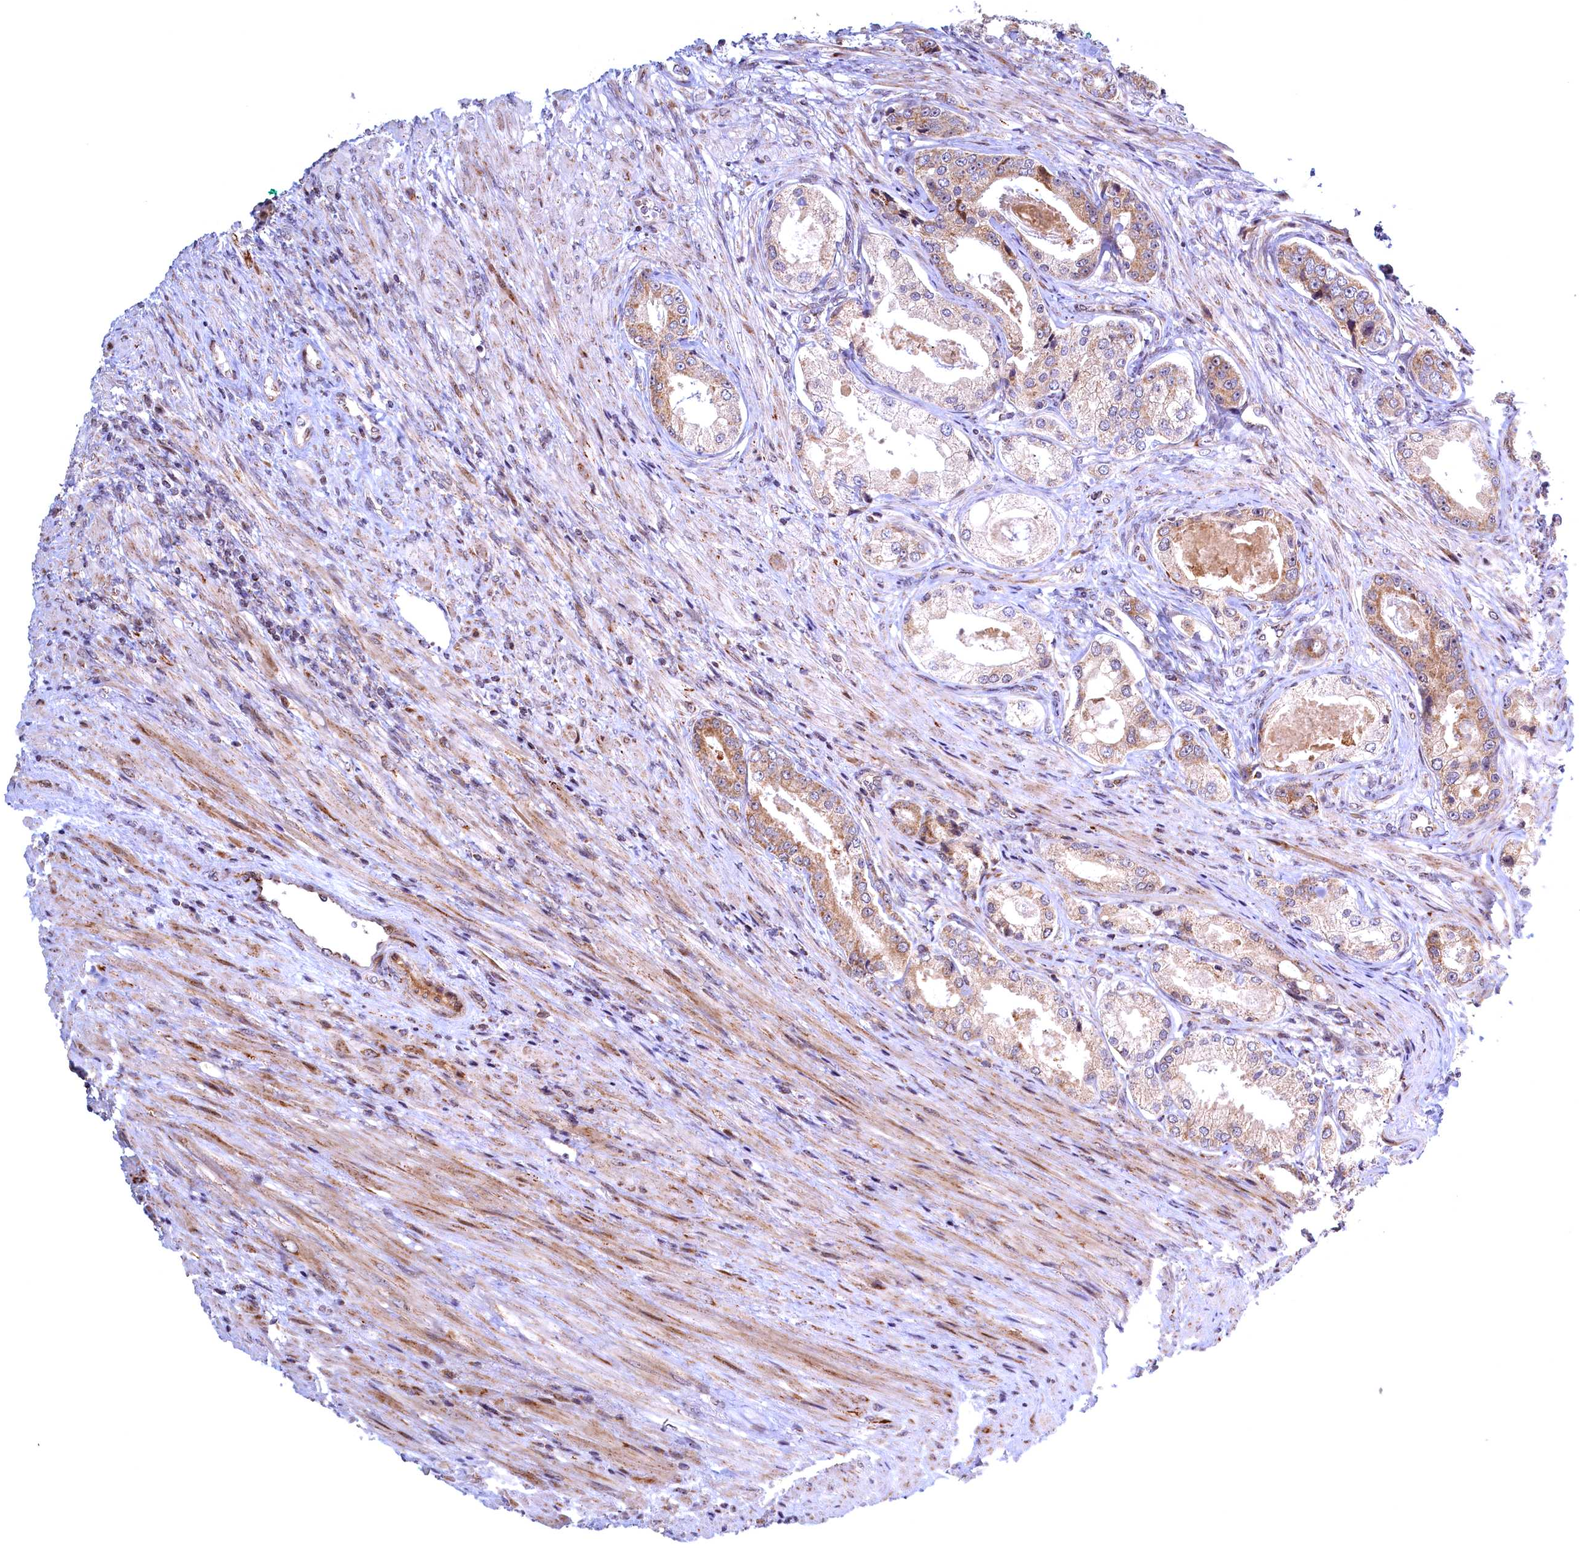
{"staining": {"intensity": "moderate", "quantity": "25%-75%", "location": "cytoplasmic/membranous"}, "tissue": "prostate cancer", "cell_type": "Tumor cells", "image_type": "cancer", "snomed": [{"axis": "morphology", "description": "Adenocarcinoma, Low grade"}, {"axis": "topography", "description": "Prostate"}], "caption": "Human adenocarcinoma (low-grade) (prostate) stained for a protein (brown) displays moderate cytoplasmic/membranous positive positivity in about 25%-75% of tumor cells.", "gene": "PLA2G10", "patient": {"sex": "male", "age": 68}}